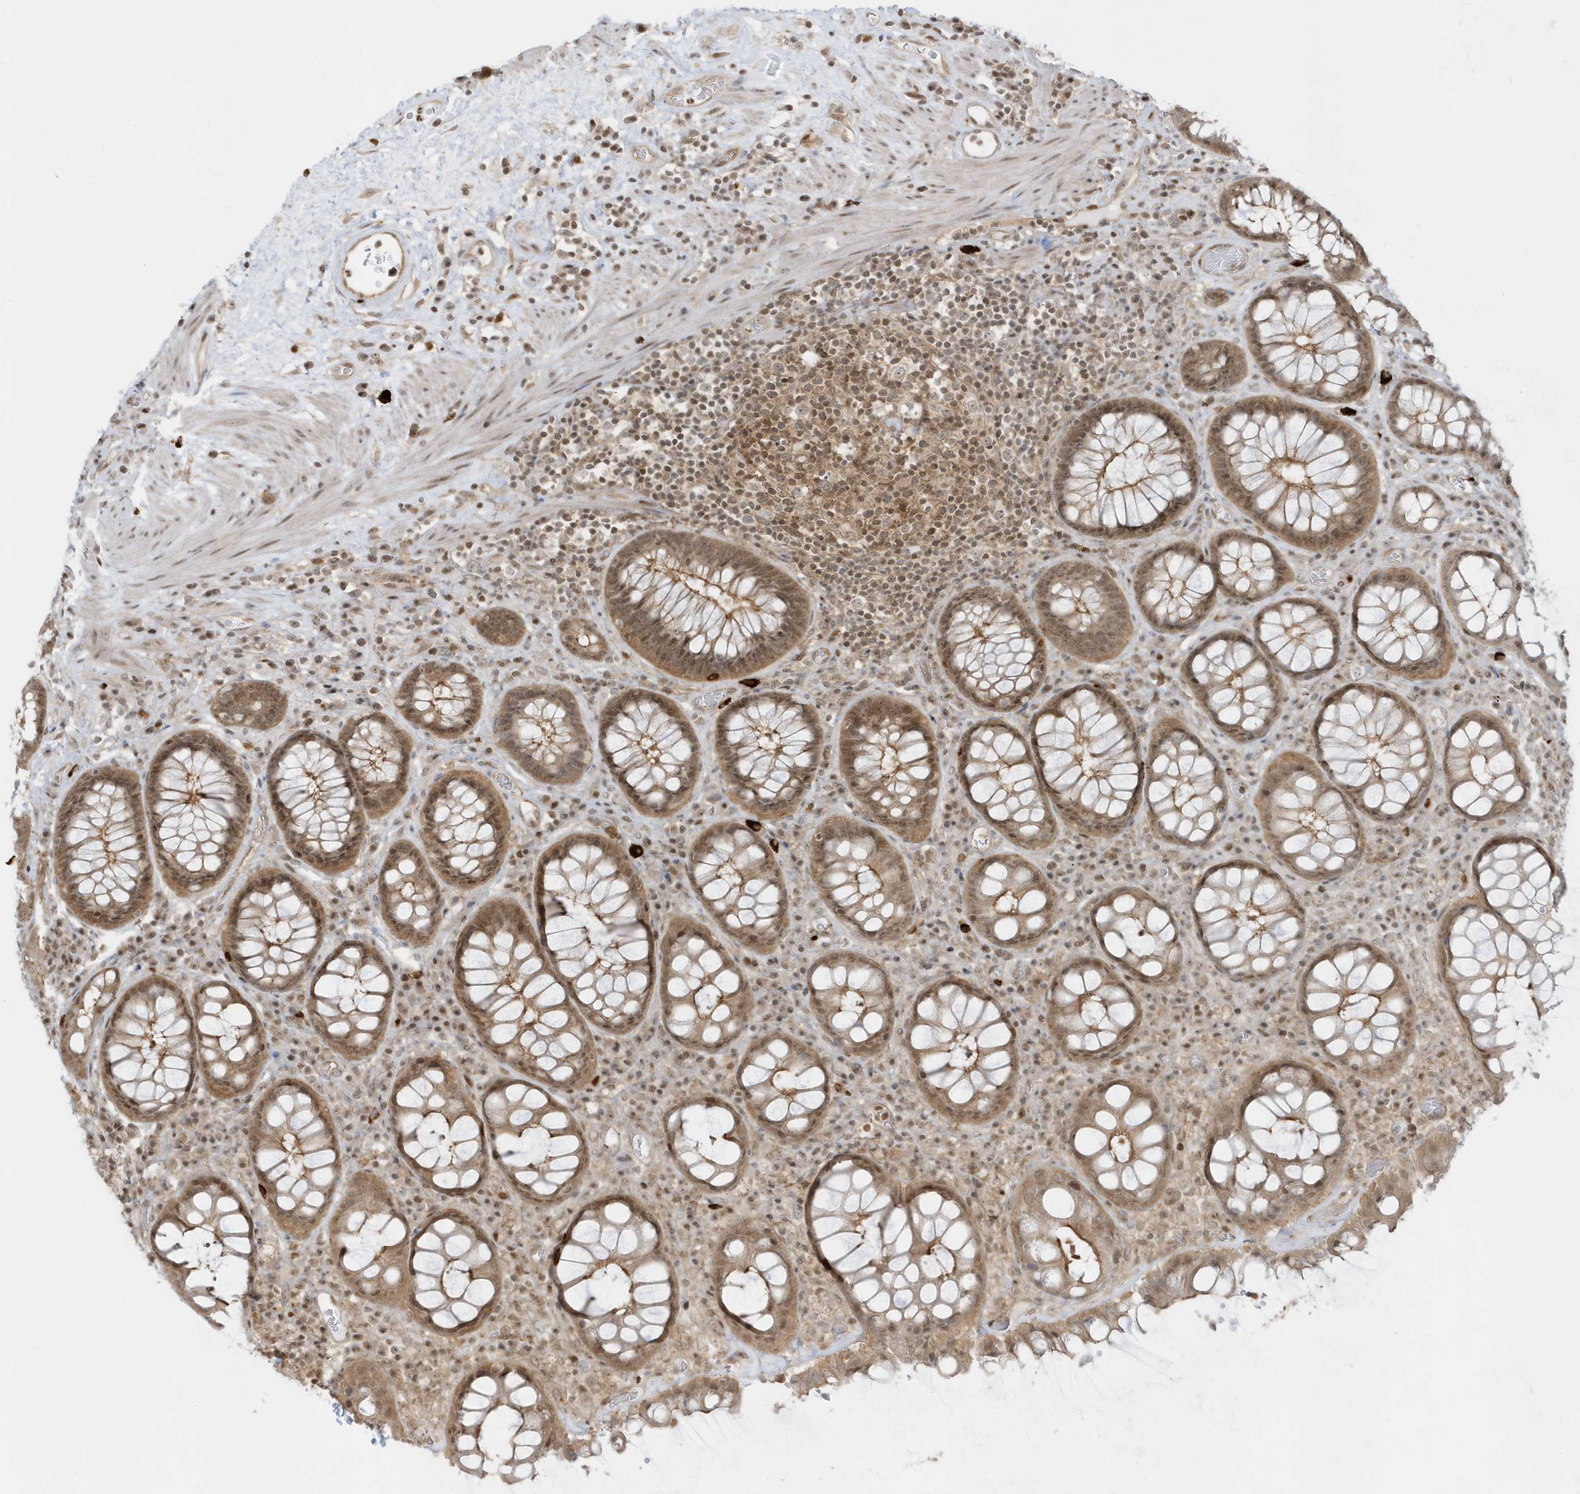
{"staining": {"intensity": "moderate", "quantity": ">75%", "location": "cytoplasmic/membranous"}, "tissue": "rectum", "cell_type": "Glandular cells", "image_type": "normal", "snomed": [{"axis": "morphology", "description": "Normal tissue, NOS"}, {"axis": "topography", "description": "Rectum"}], "caption": "Protein analysis of normal rectum demonstrates moderate cytoplasmic/membranous staining in approximately >75% of glandular cells. Using DAB (brown) and hematoxylin (blue) stains, captured at high magnification using brightfield microscopy.", "gene": "PPP1R7", "patient": {"sex": "male", "age": 64}}